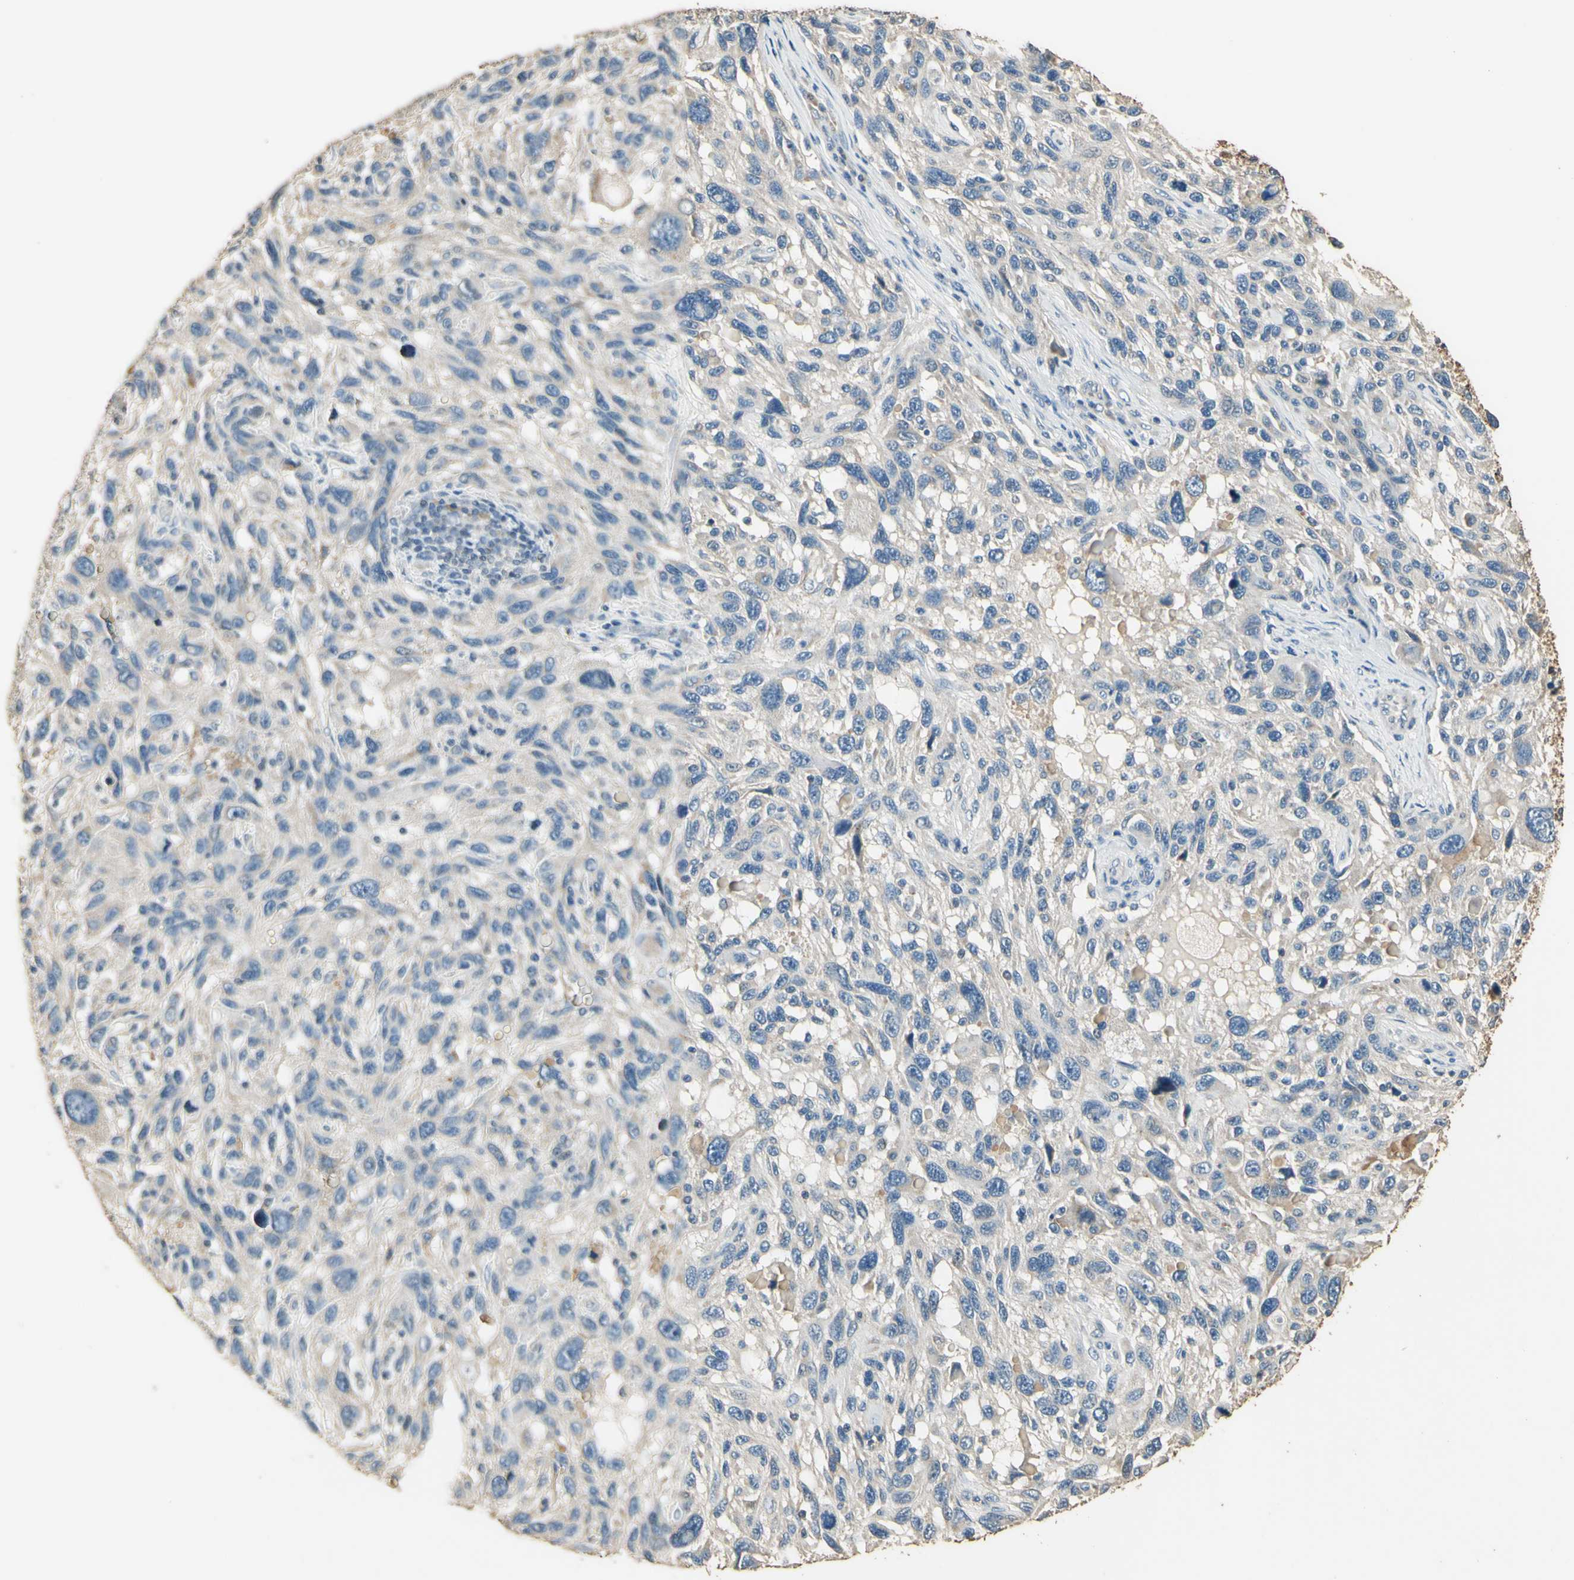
{"staining": {"intensity": "negative", "quantity": "none", "location": "none"}, "tissue": "melanoma", "cell_type": "Tumor cells", "image_type": "cancer", "snomed": [{"axis": "morphology", "description": "Malignant melanoma, NOS"}, {"axis": "topography", "description": "Skin"}], "caption": "Immunohistochemistry photomicrograph of neoplastic tissue: malignant melanoma stained with DAB (3,3'-diaminobenzidine) reveals no significant protein staining in tumor cells.", "gene": "ARHGEF17", "patient": {"sex": "male", "age": 53}}